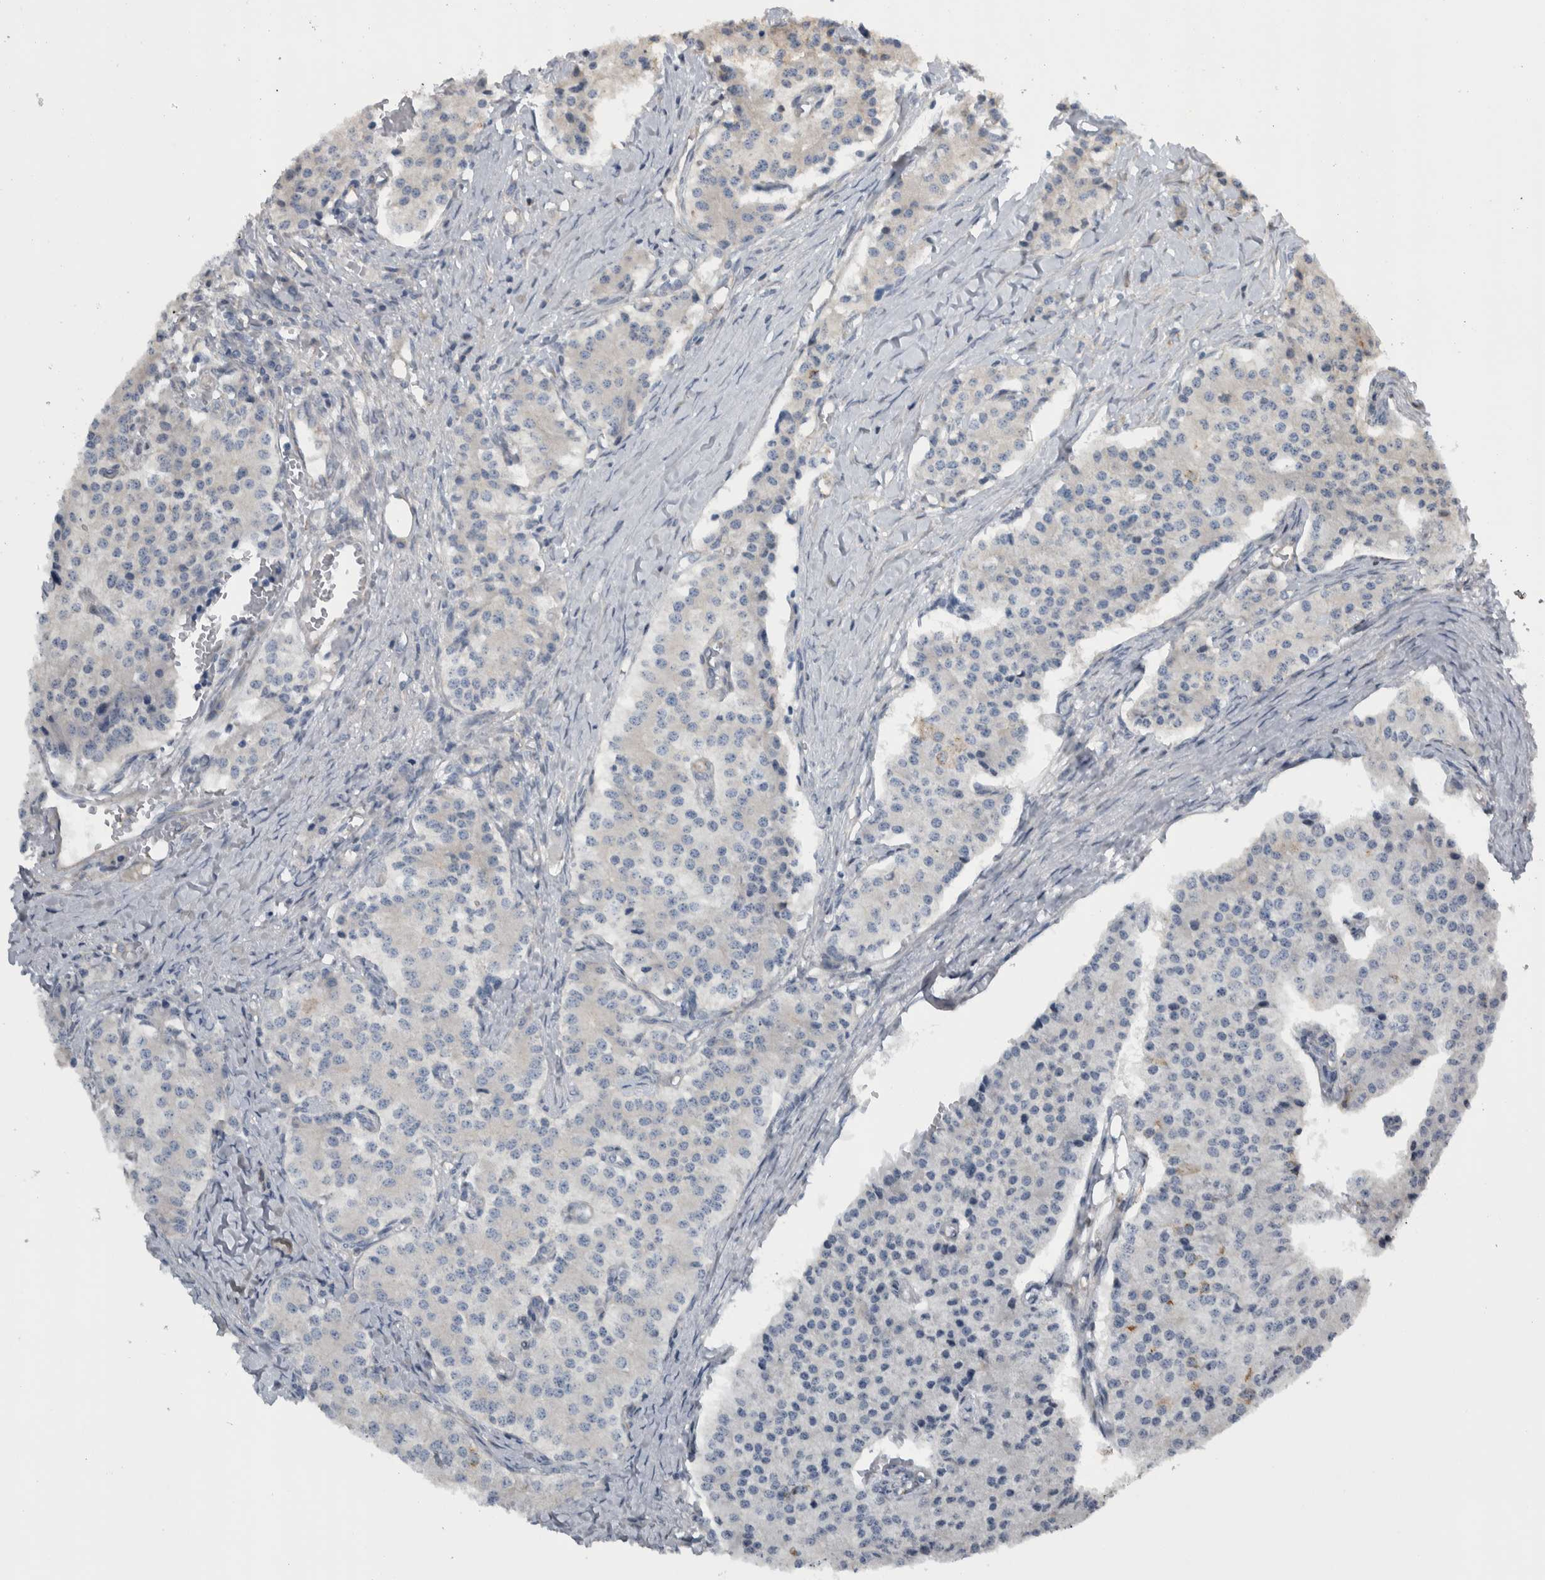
{"staining": {"intensity": "negative", "quantity": "none", "location": "none"}, "tissue": "carcinoid", "cell_type": "Tumor cells", "image_type": "cancer", "snomed": [{"axis": "morphology", "description": "Carcinoid, malignant, NOS"}, {"axis": "topography", "description": "Colon"}], "caption": "Tumor cells show no significant protein positivity in malignant carcinoid. (Immunohistochemistry, brightfield microscopy, high magnification).", "gene": "NT5C2", "patient": {"sex": "female", "age": 52}}